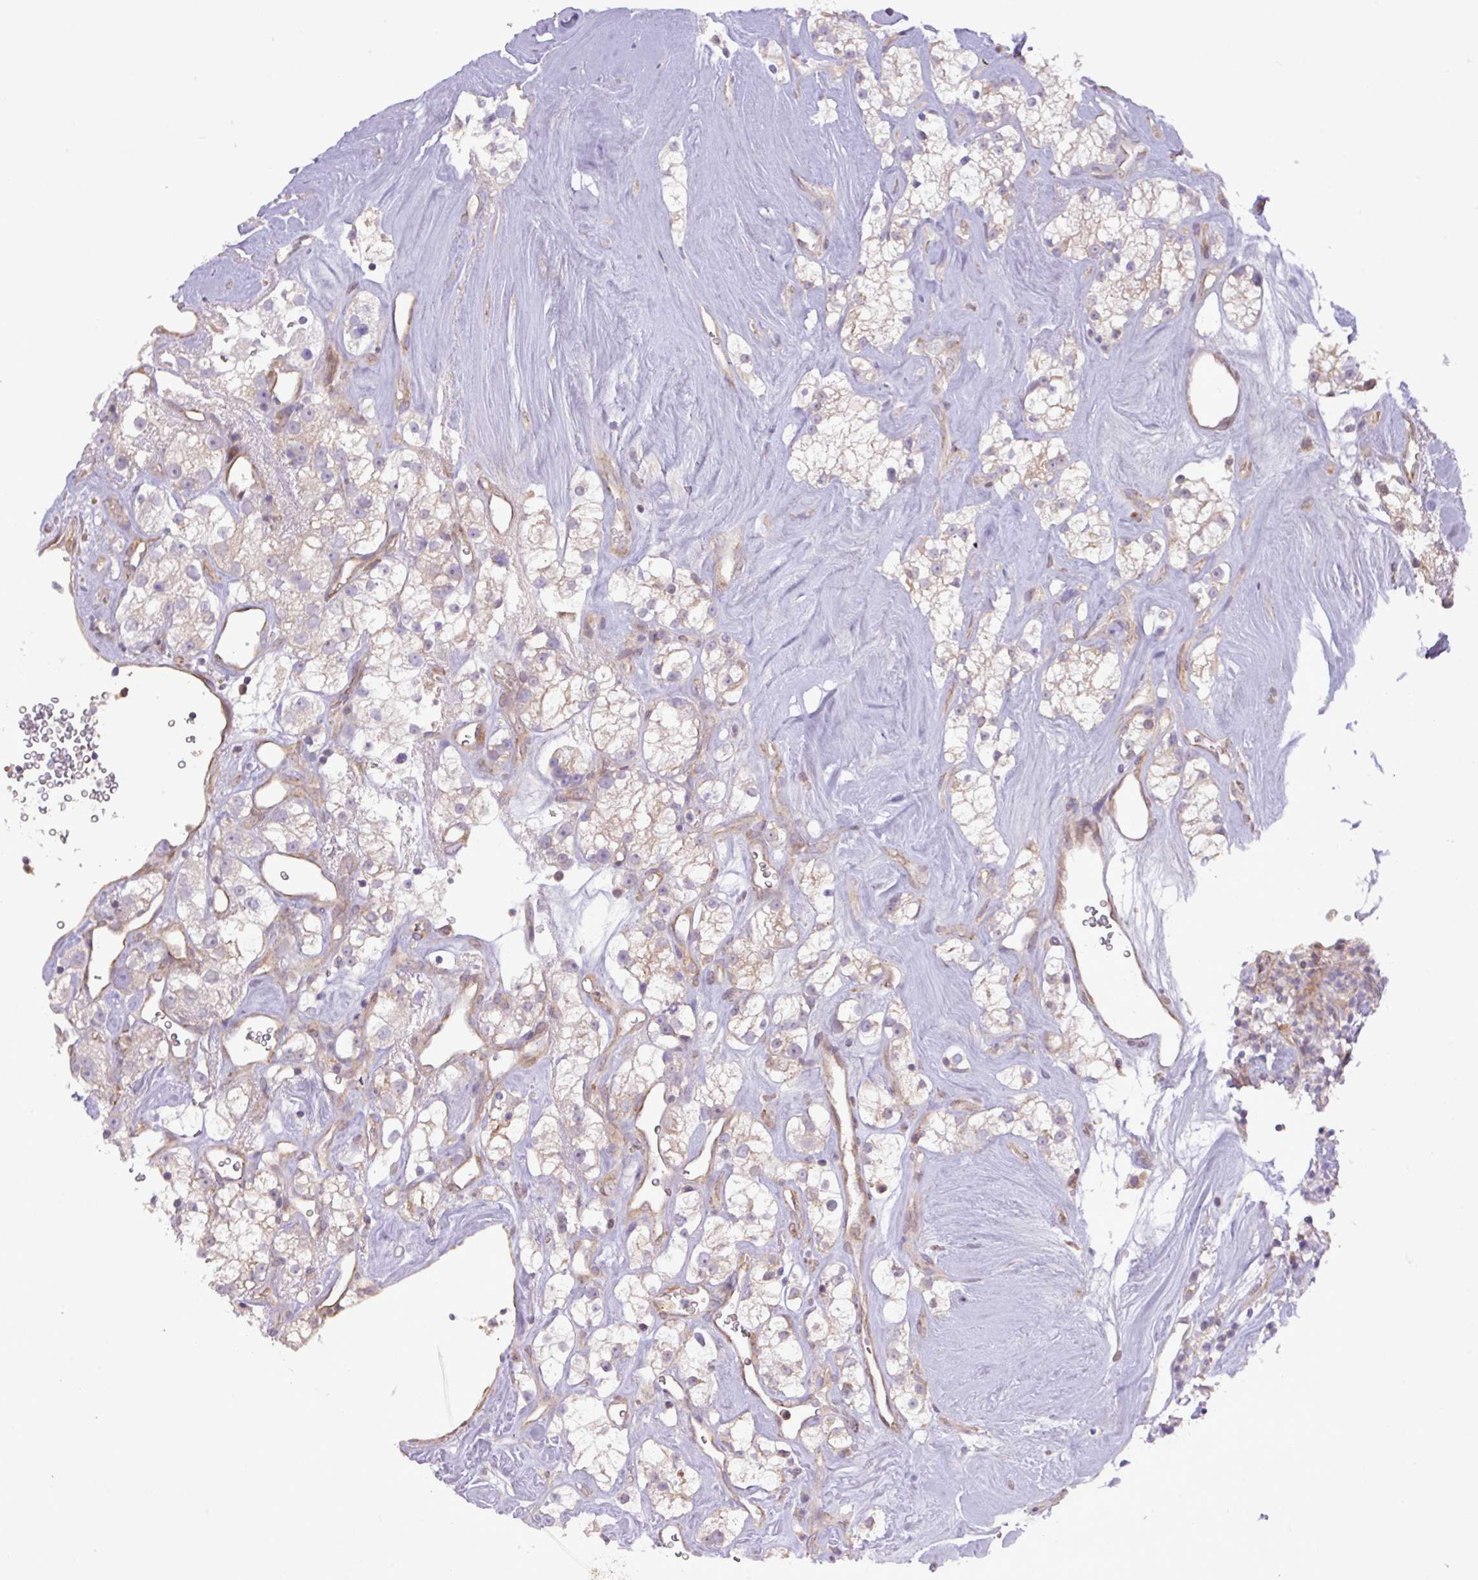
{"staining": {"intensity": "weak", "quantity": "<25%", "location": "cytoplasmic/membranous"}, "tissue": "renal cancer", "cell_type": "Tumor cells", "image_type": "cancer", "snomed": [{"axis": "morphology", "description": "Adenocarcinoma, NOS"}, {"axis": "topography", "description": "Kidney"}], "caption": "This is a photomicrograph of immunohistochemistry staining of renal adenocarcinoma, which shows no staining in tumor cells. (Stains: DAB (3,3'-diaminobenzidine) immunohistochemistry with hematoxylin counter stain, Microscopy: brightfield microscopy at high magnification).", "gene": "FAM222B", "patient": {"sex": "male", "age": 77}}